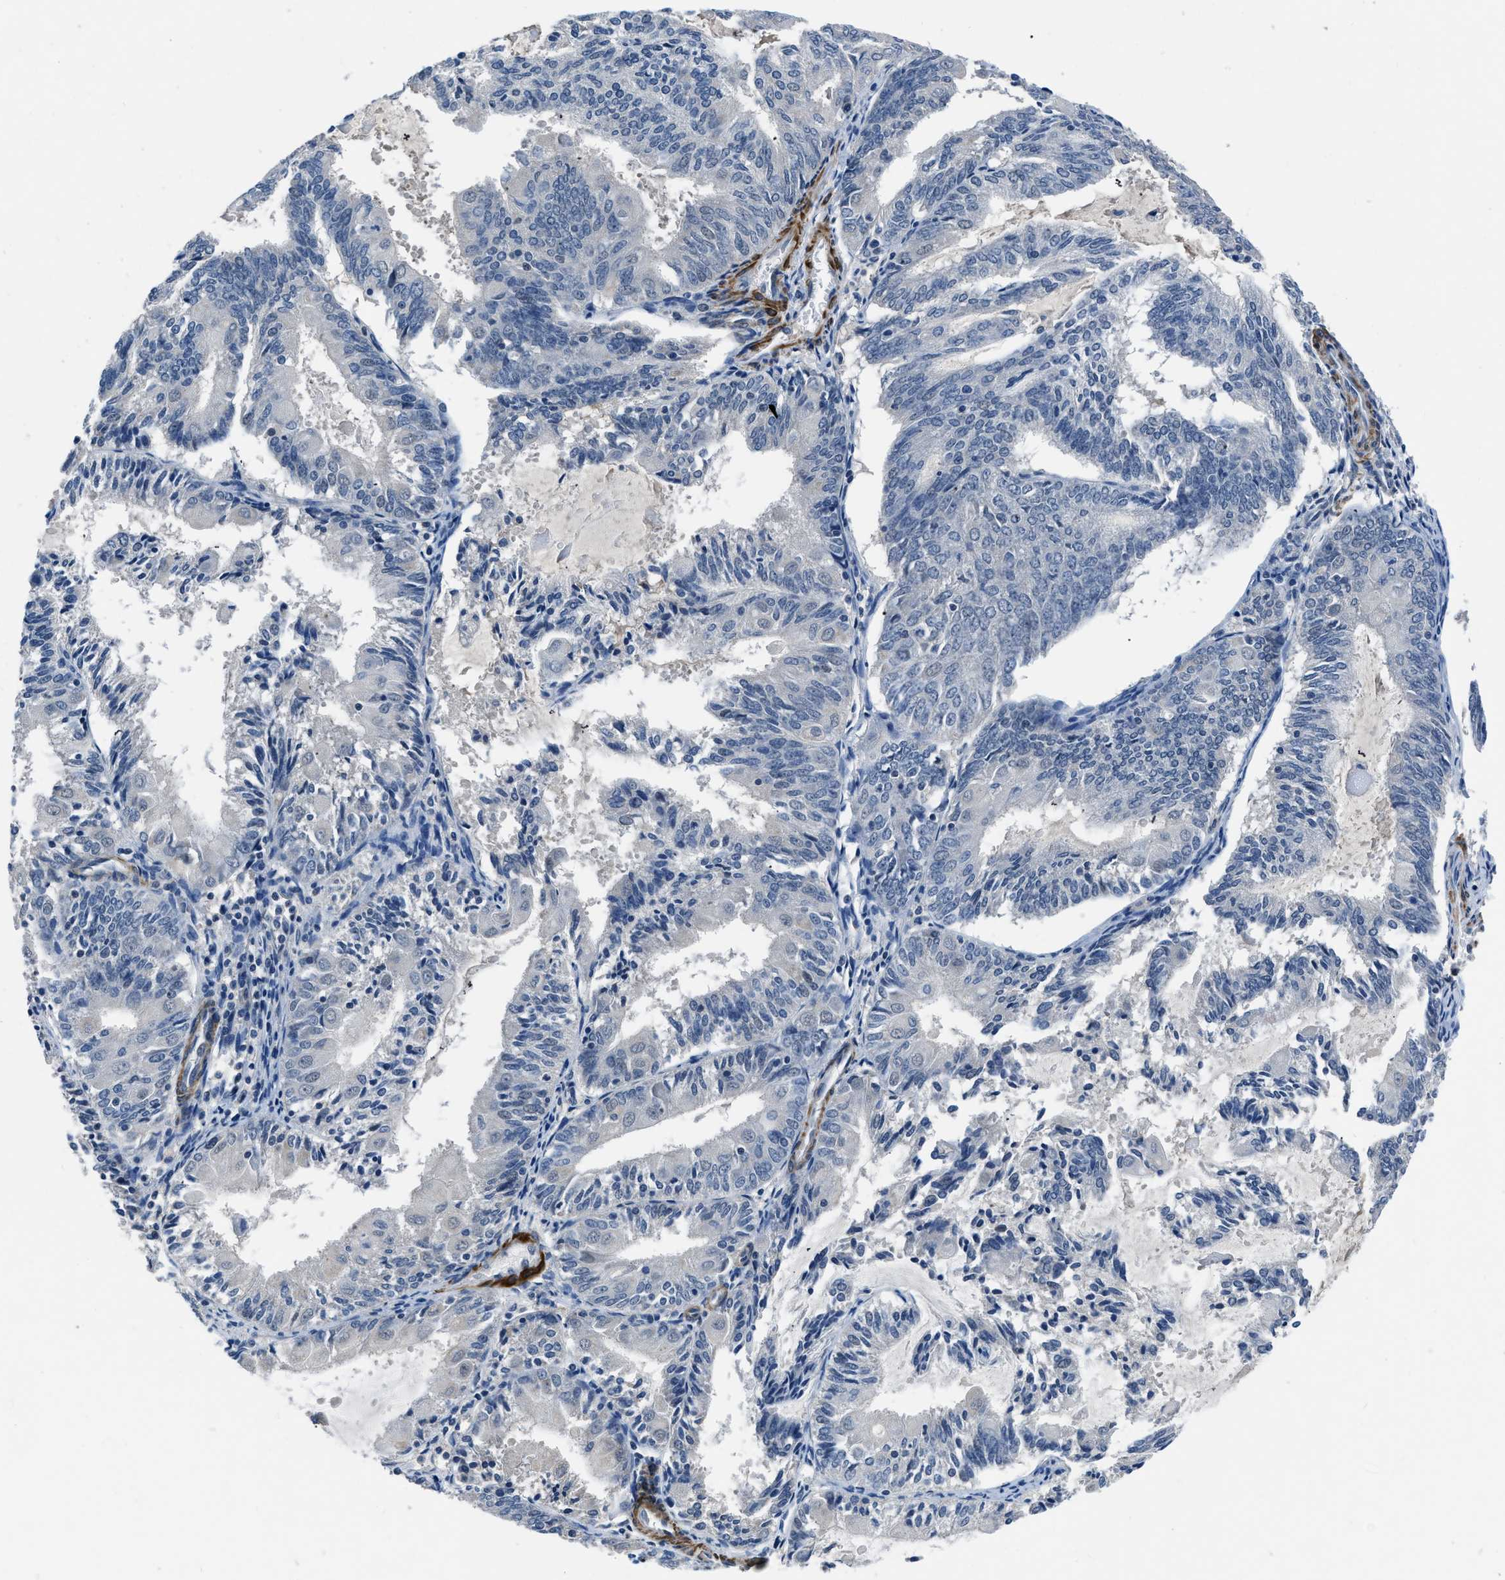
{"staining": {"intensity": "negative", "quantity": "none", "location": "none"}, "tissue": "endometrial cancer", "cell_type": "Tumor cells", "image_type": "cancer", "snomed": [{"axis": "morphology", "description": "Adenocarcinoma, NOS"}, {"axis": "topography", "description": "Endometrium"}], "caption": "Image shows no protein expression in tumor cells of adenocarcinoma (endometrial) tissue.", "gene": "LANCL2", "patient": {"sex": "female", "age": 81}}